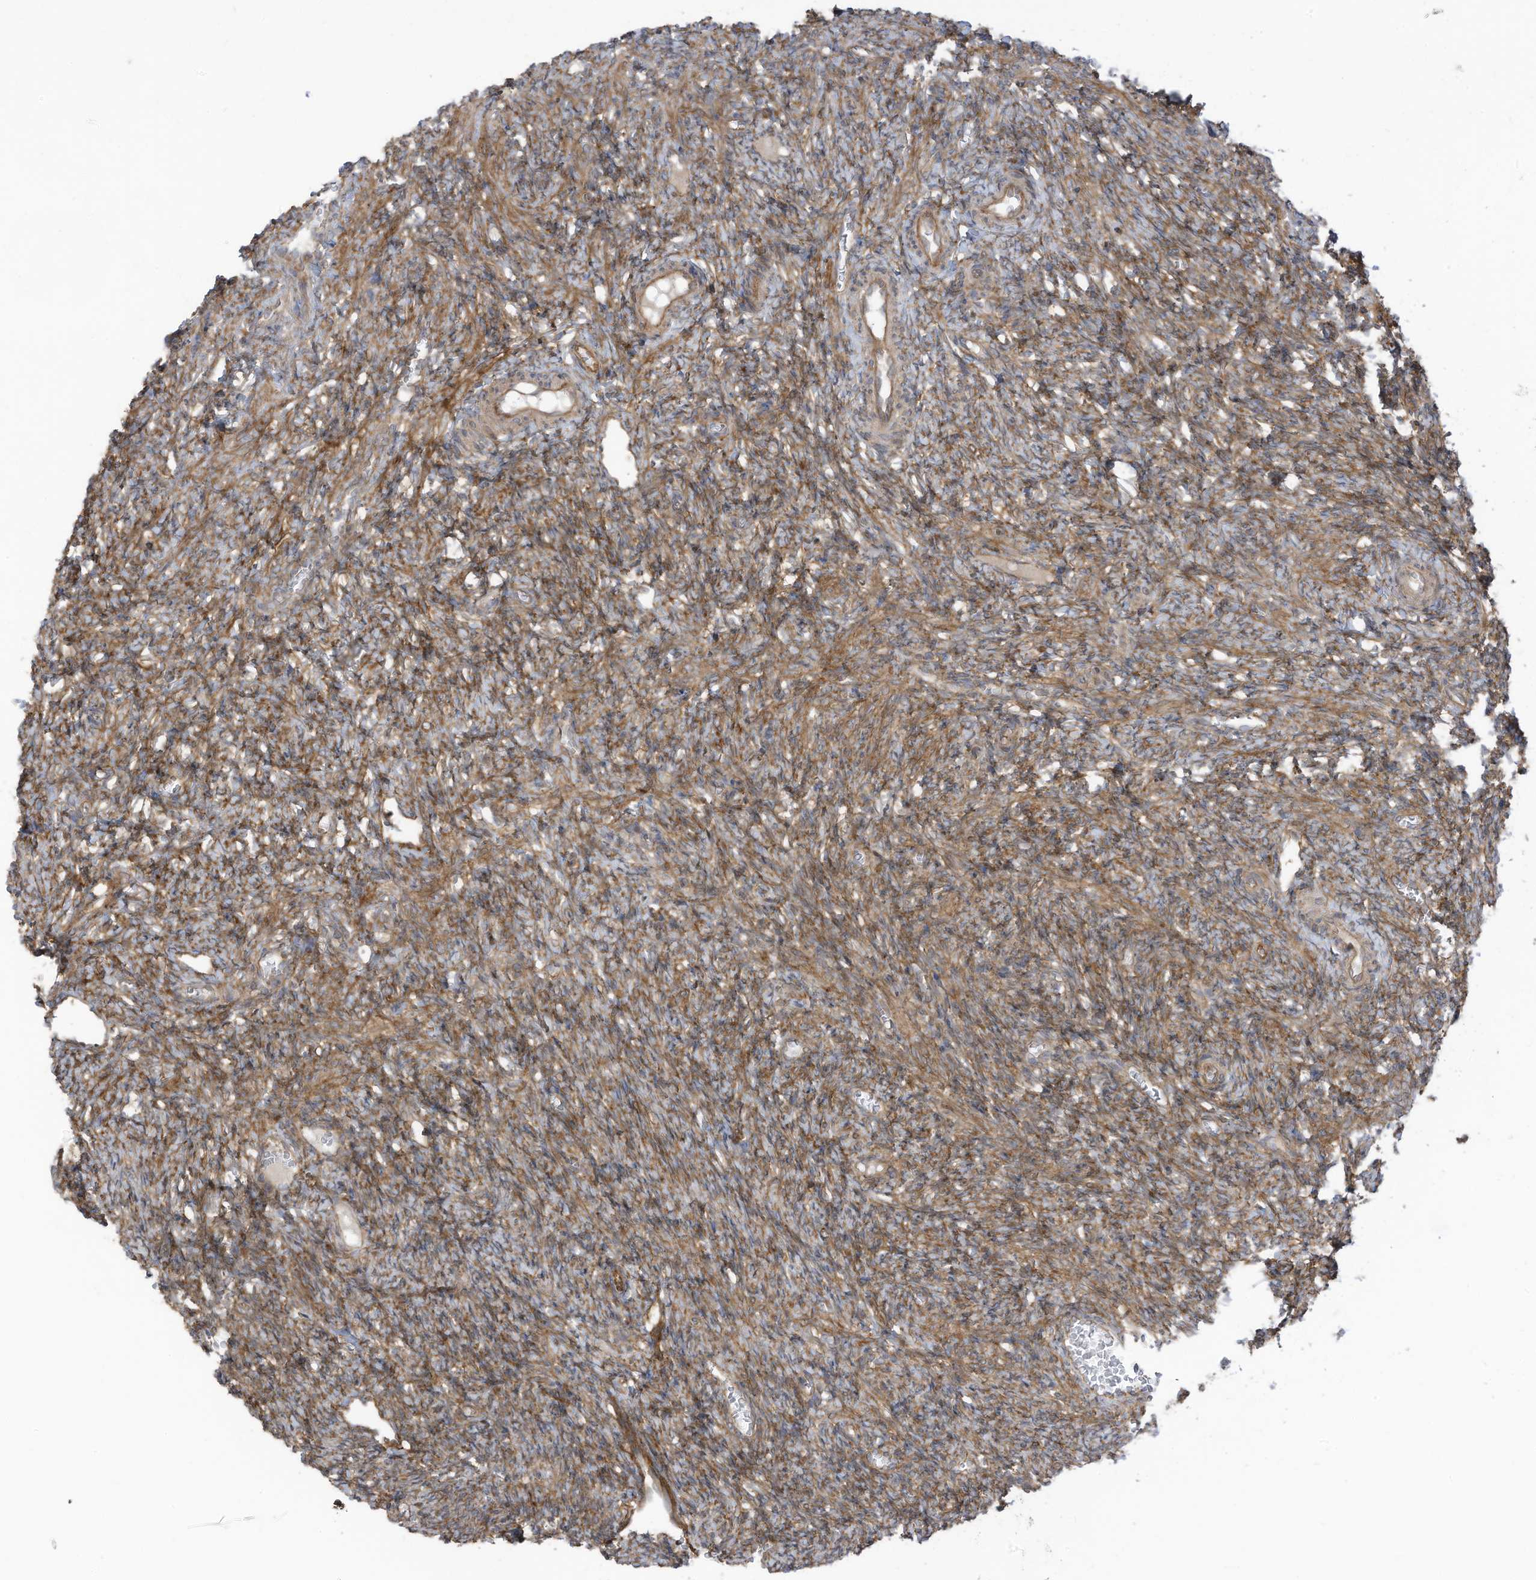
{"staining": {"intensity": "moderate", "quantity": "25%-75%", "location": "cytoplasmic/membranous"}, "tissue": "ovary", "cell_type": "Ovarian stroma cells", "image_type": "normal", "snomed": [{"axis": "morphology", "description": "Normal tissue, NOS"}, {"axis": "topography", "description": "Ovary"}], "caption": "This micrograph exhibits benign ovary stained with immunohistochemistry to label a protein in brown. The cytoplasmic/membranous of ovarian stroma cells show moderate positivity for the protein. Nuclei are counter-stained blue.", "gene": "REPS1", "patient": {"sex": "female", "age": 27}}